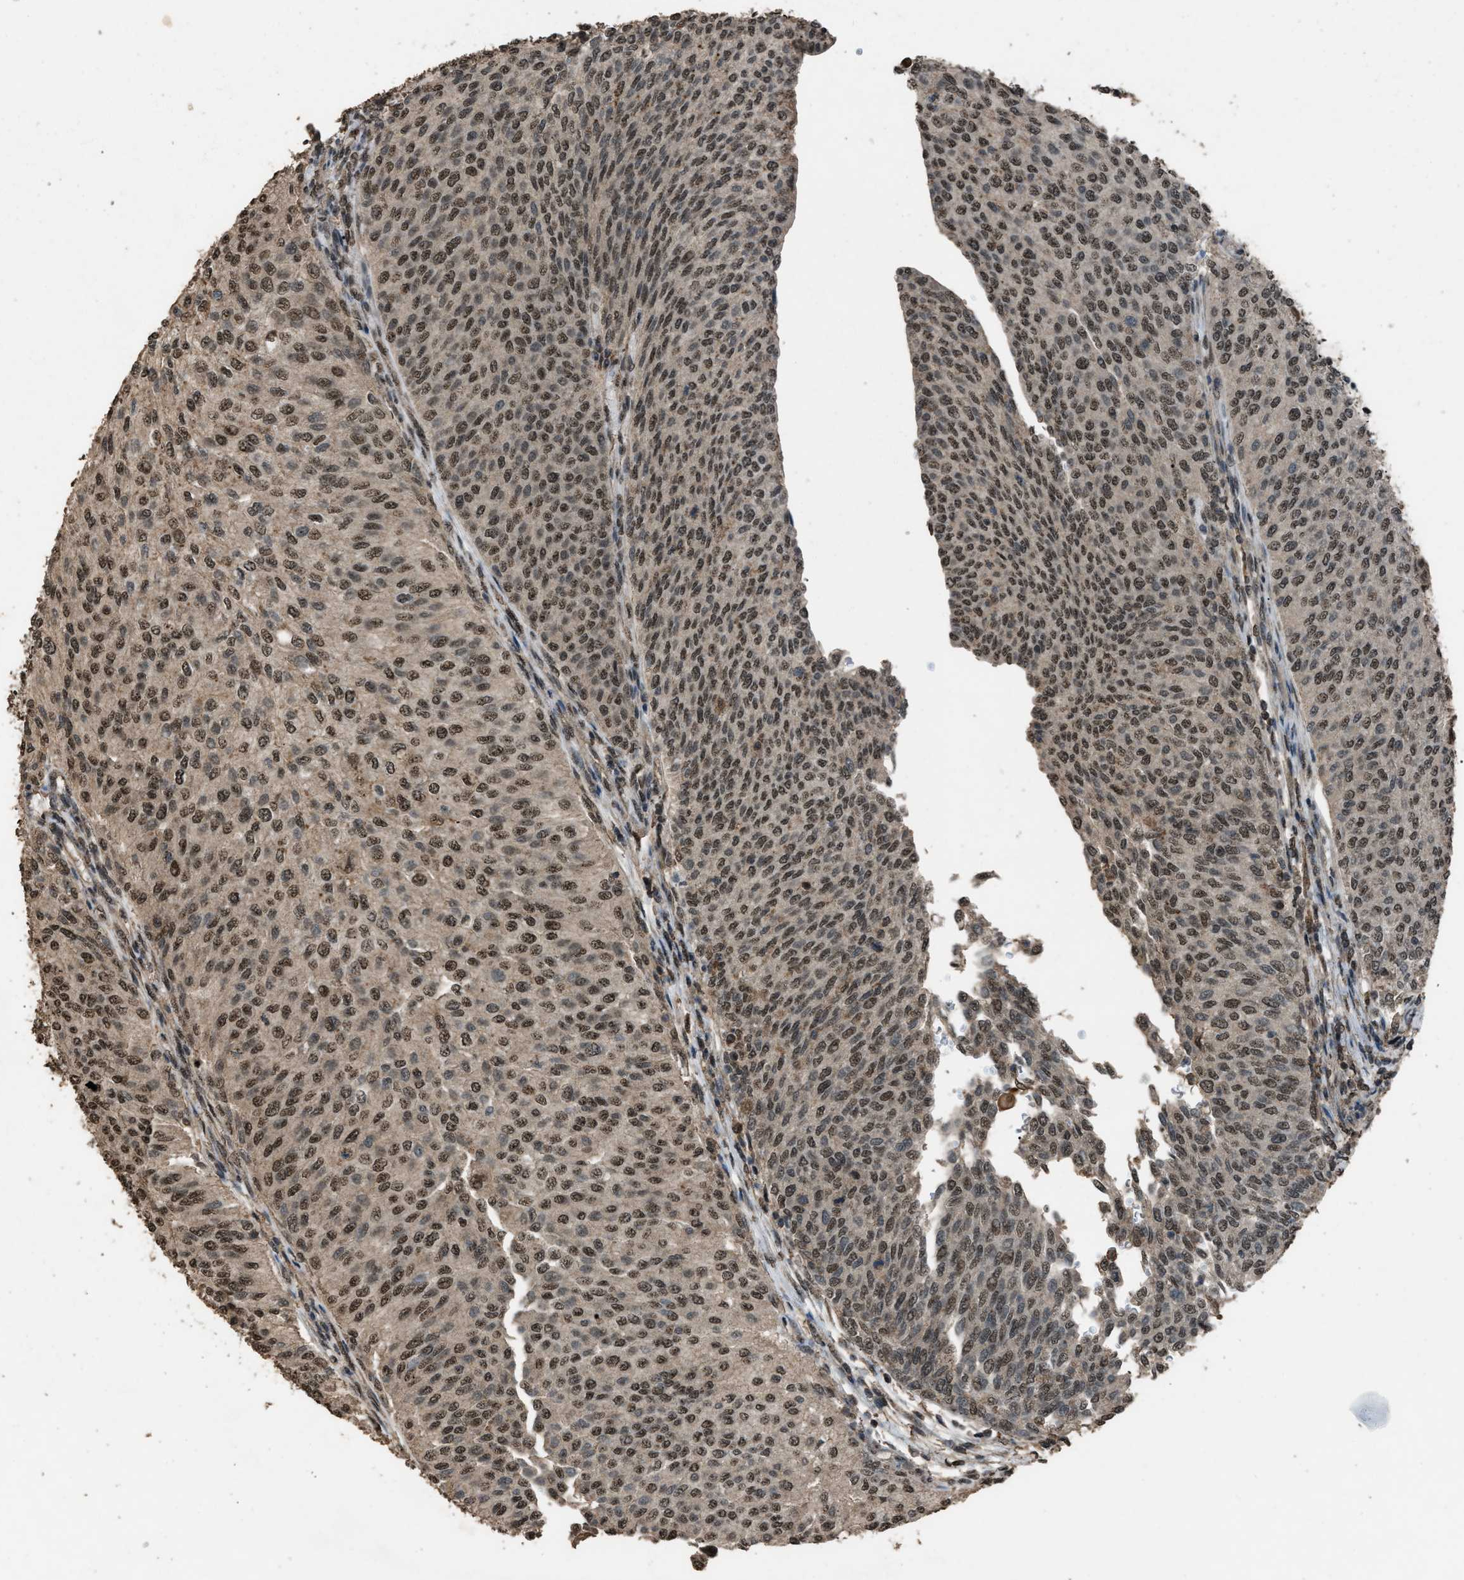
{"staining": {"intensity": "moderate", "quantity": ">75%", "location": "nuclear"}, "tissue": "urothelial cancer", "cell_type": "Tumor cells", "image_type": "cancer", "snomed": [{"axis": "morphology", "description": "Urothelial carcinoma, Low grade"}, {"axis": "topography", "description": "Urinary bladder"}], "caption": "Urothelial cancer stained with immunohistochemistry exhibits moderate nuclear staining in about >75% of tumor cells.", "gene": "SERTAD2", "patient": {"sex": "female", "age": 79}}